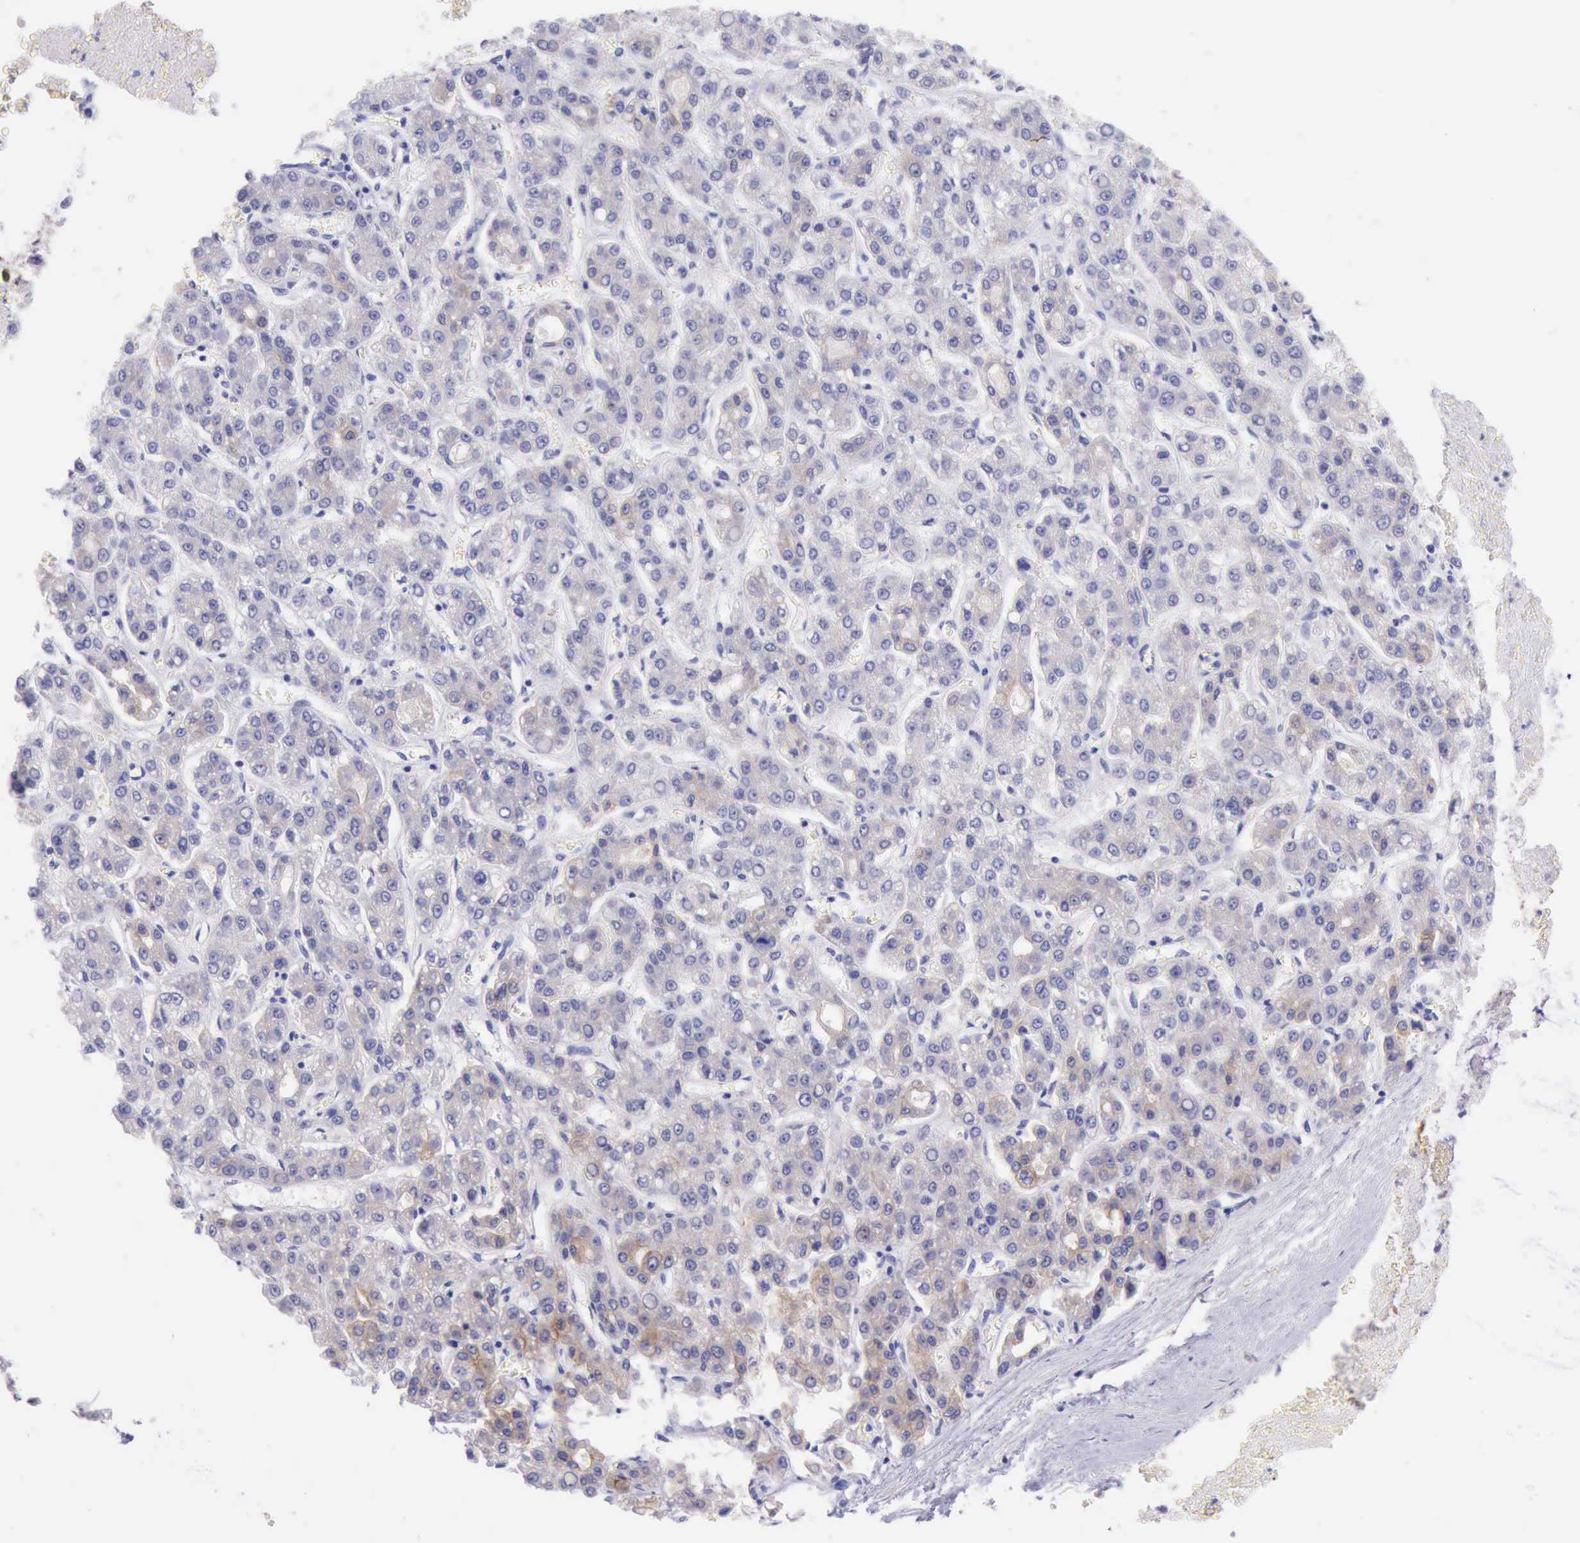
{"staining": {"intensity": "negative", "quantity": "none", "location": "none"}, "tissue": "liver cancer", "cell_type": "Tumor cells", "image_type": "cancer", "snomed": [{"axis": "morphology", "description": "Carcinoma, Hepatocellular, NOS"}, {"axis": "topography", "description": "Liver"}], "caption": "Immunohistochemistry (IHC) of human liver hepatocellular carcinoma exhibits no expression in tumor cells.", "gene": "KRT8", "patient": {"sex": "male", "age": 69}}